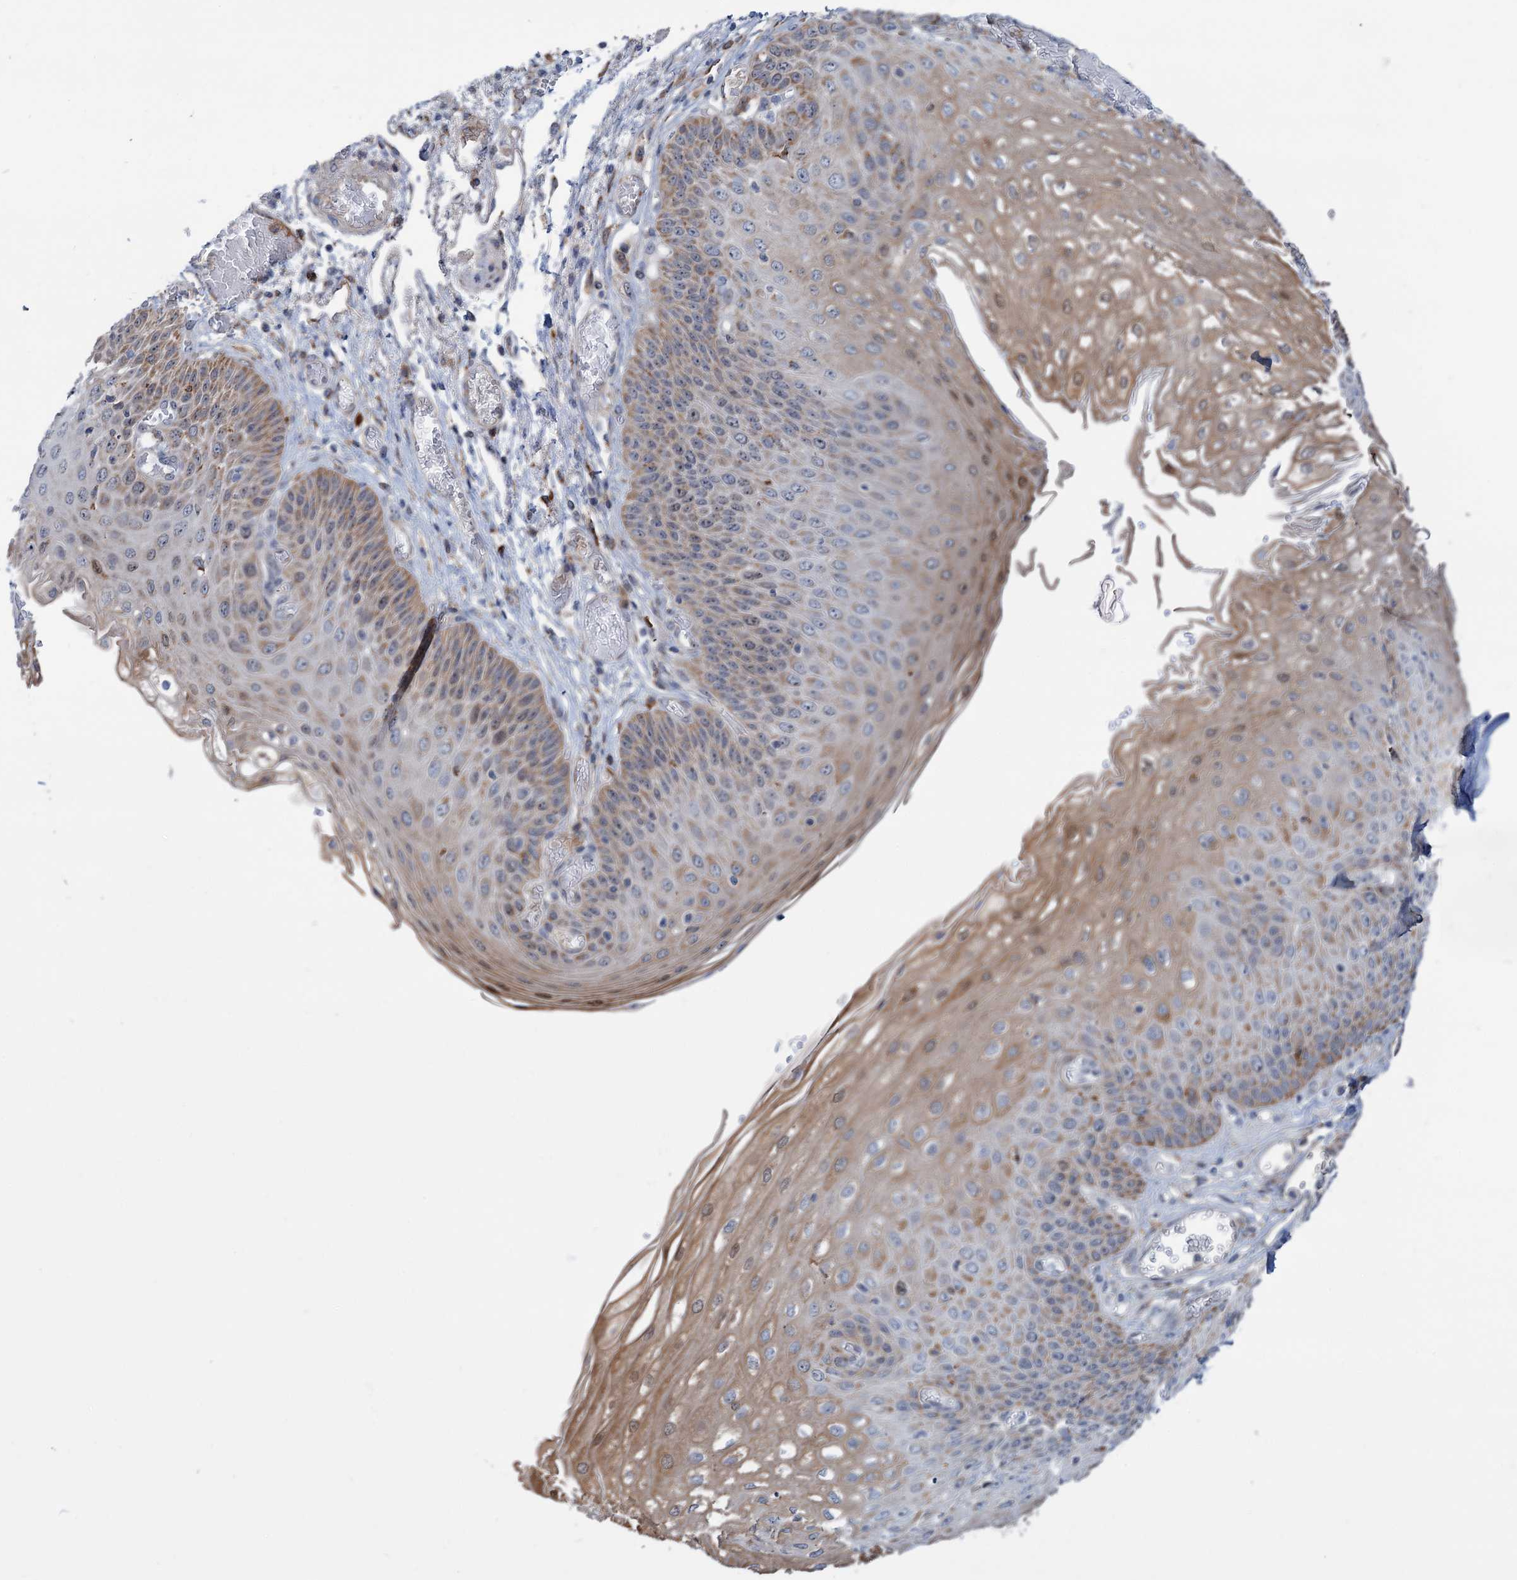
{"staining": {"intensity": "moderate", "quantity": "25%-75%", "location": "cytoplasmic/membranous"}, "tissue": "esophagus", "cell_type": "Squamous epithelial cells", "image_type": "normal", "snomed": [{"axis": "morphology", "description": "Normal tissue, NOS"}, {"axis": "topography", "description": "Esophagus"}], "caption": "Squamous epithelial cells reveal moderate cytoplasmic/membranous staining in about 25%-75% of cells in benign esophagus. The staining is performed using DAB (3,3'-diaminobenzidine) brown chromogen to label protein expression. The nuclei are counter-stained blue using hematoxylin.", "gene": "LPIN1", "patient": {"sex": "male", "age": 81}}